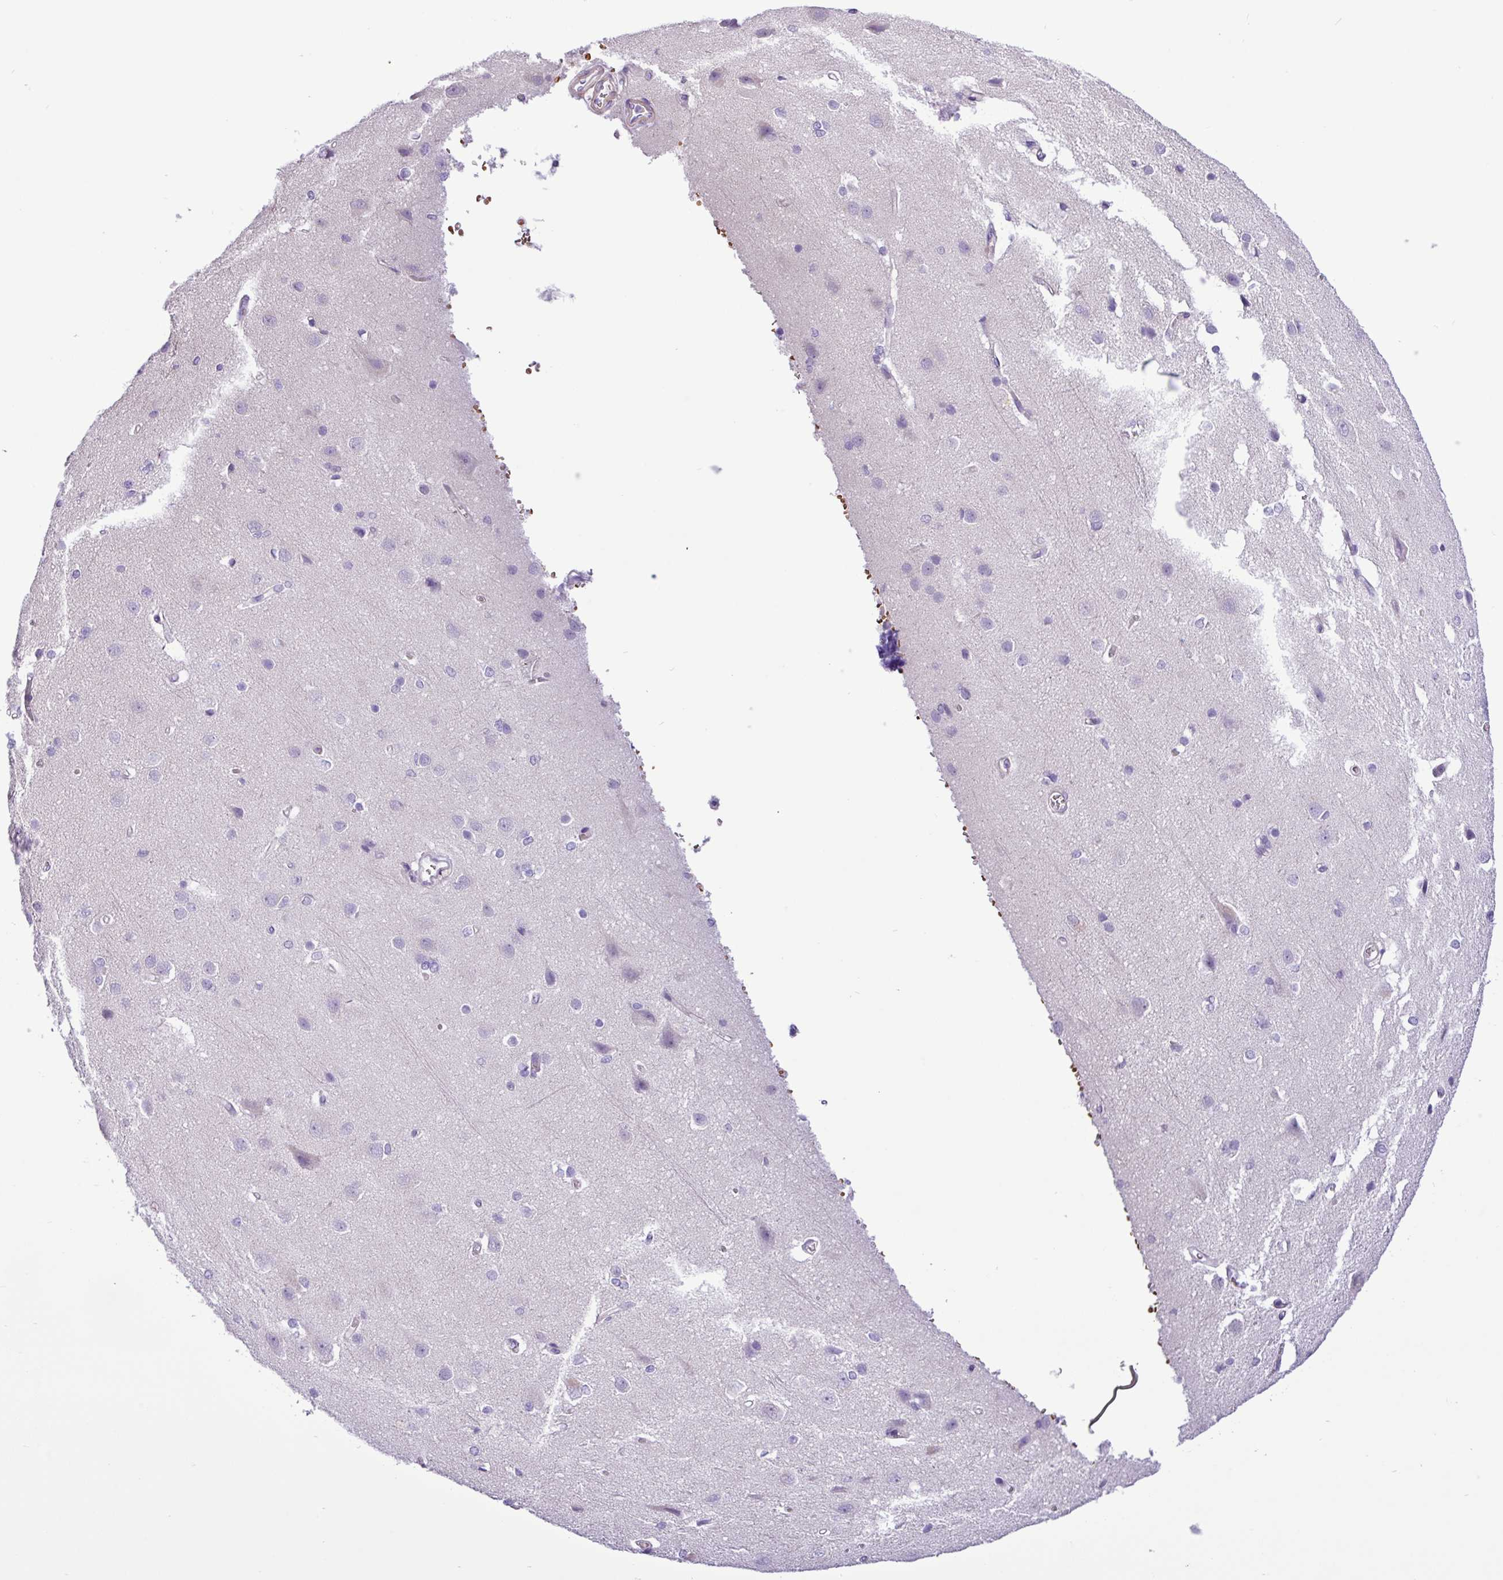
{"staining": {"intensity": "negative", "quantity": "none", "location": "none"}, "tissue": "cerebral cortex", "cell_type": "Endothelial cells", "image_type": "normal", "snomed": [{"axis": "morphology", "description": "Normal tissue, NOS"}, {"axis": "topography", "description": "Cerebral cortex"}], "caption": "IHC of benign cerebral cortex displays no positivity in endothelial cells. Nuclei are stained in blue.", "gene": "C11orf91", "patient": {"sex": "male", "age": 37}}